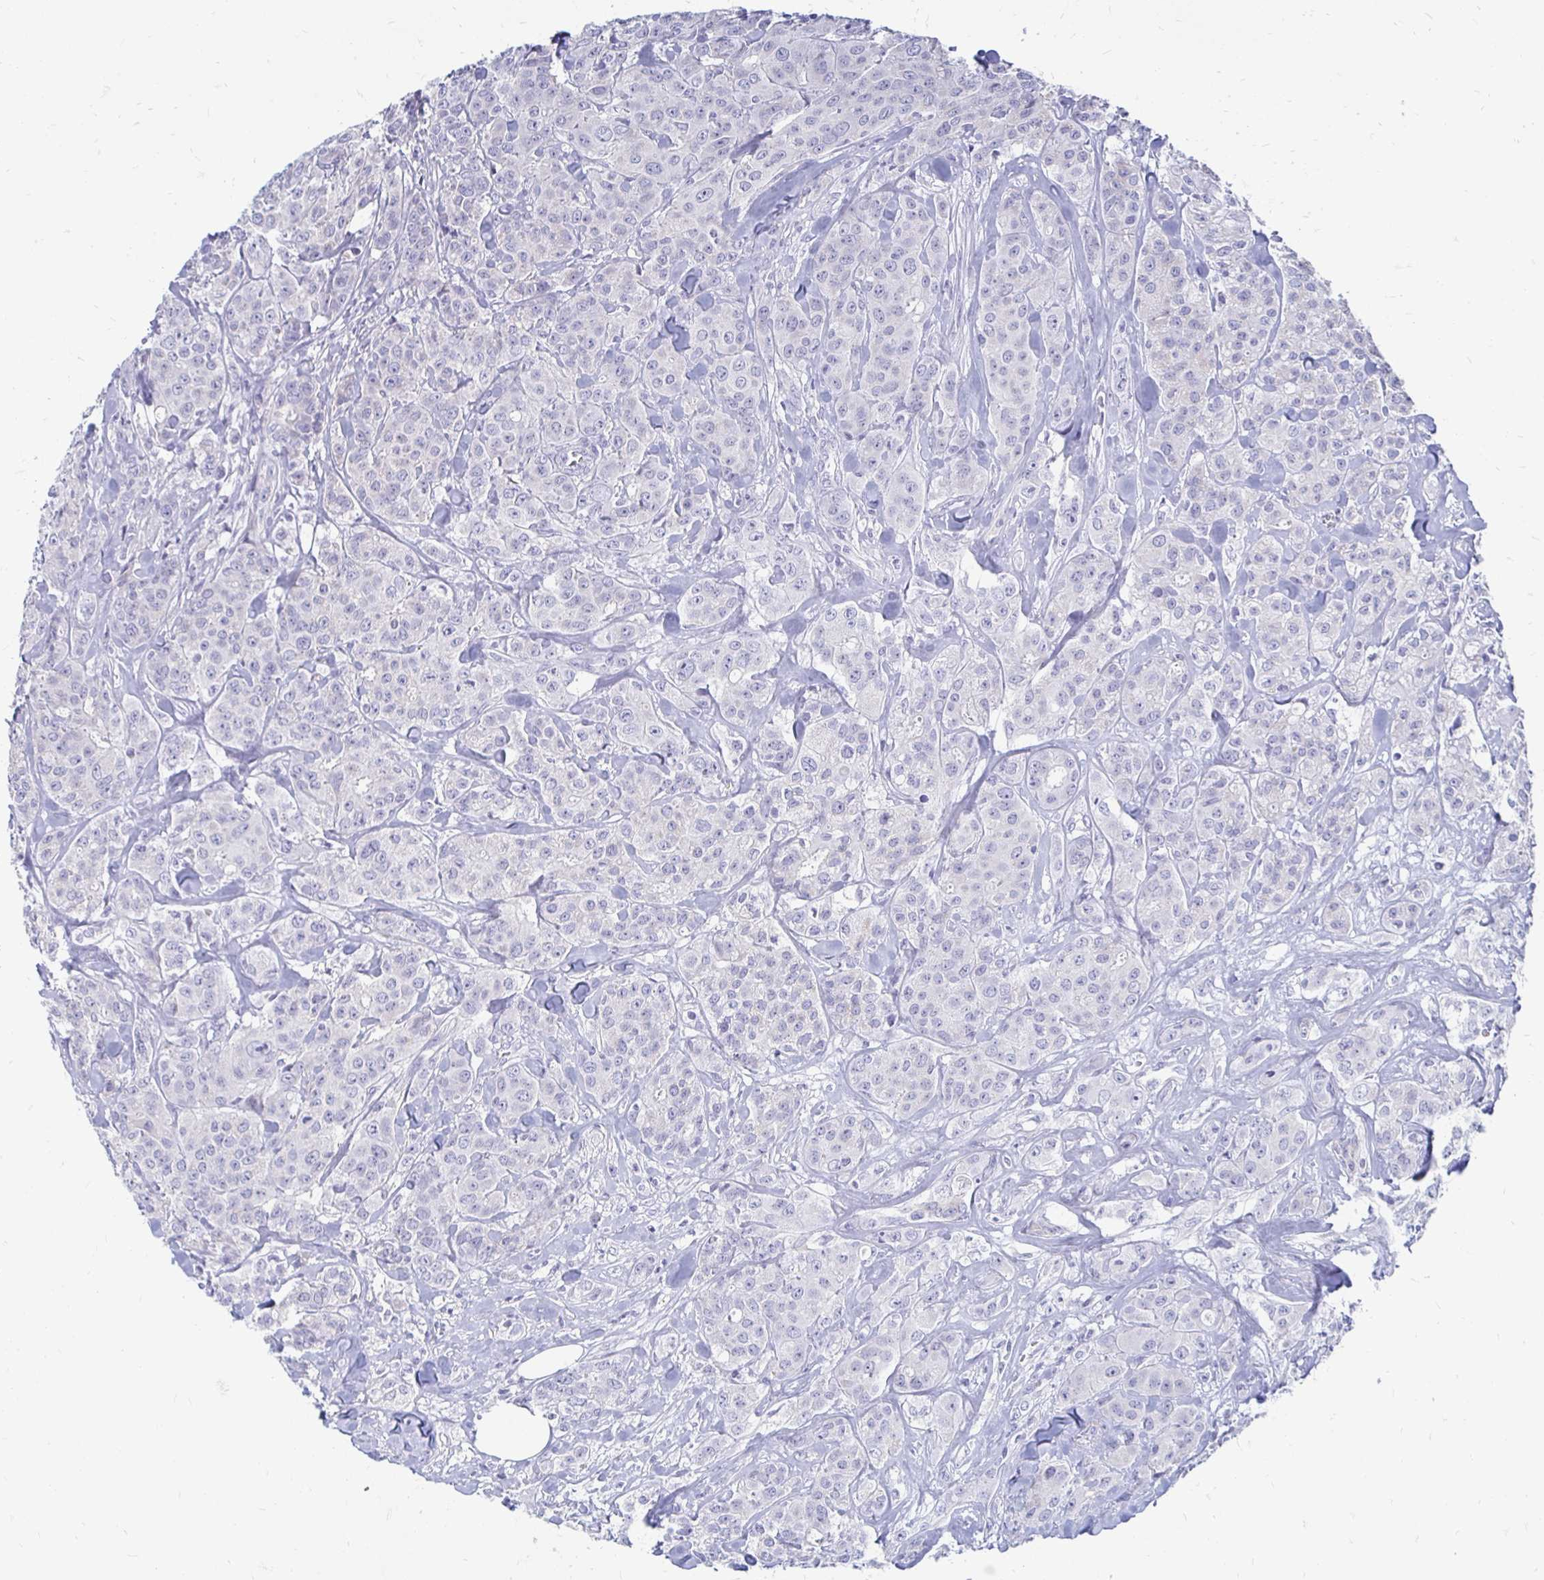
{"staining": {"intensity": "negative", "quantity": "none", "location": "none"}, "tissue": "breast cancer", "cell_type": "Tumor cells", "image_type": "cancer", "snomed": [{"axis": "morphology", "description": "Normal tissue, NOS"}, {"axis": "morphology", "description": "Duct carcinoma"}, {"axis": "topography", "description": "Breast"}], "caption": "Tumor cells are negative for protein expression in human breast intraductal carcinoma.", "gene": "PEG10", "patient": {"sex": "female", "age": 43}}